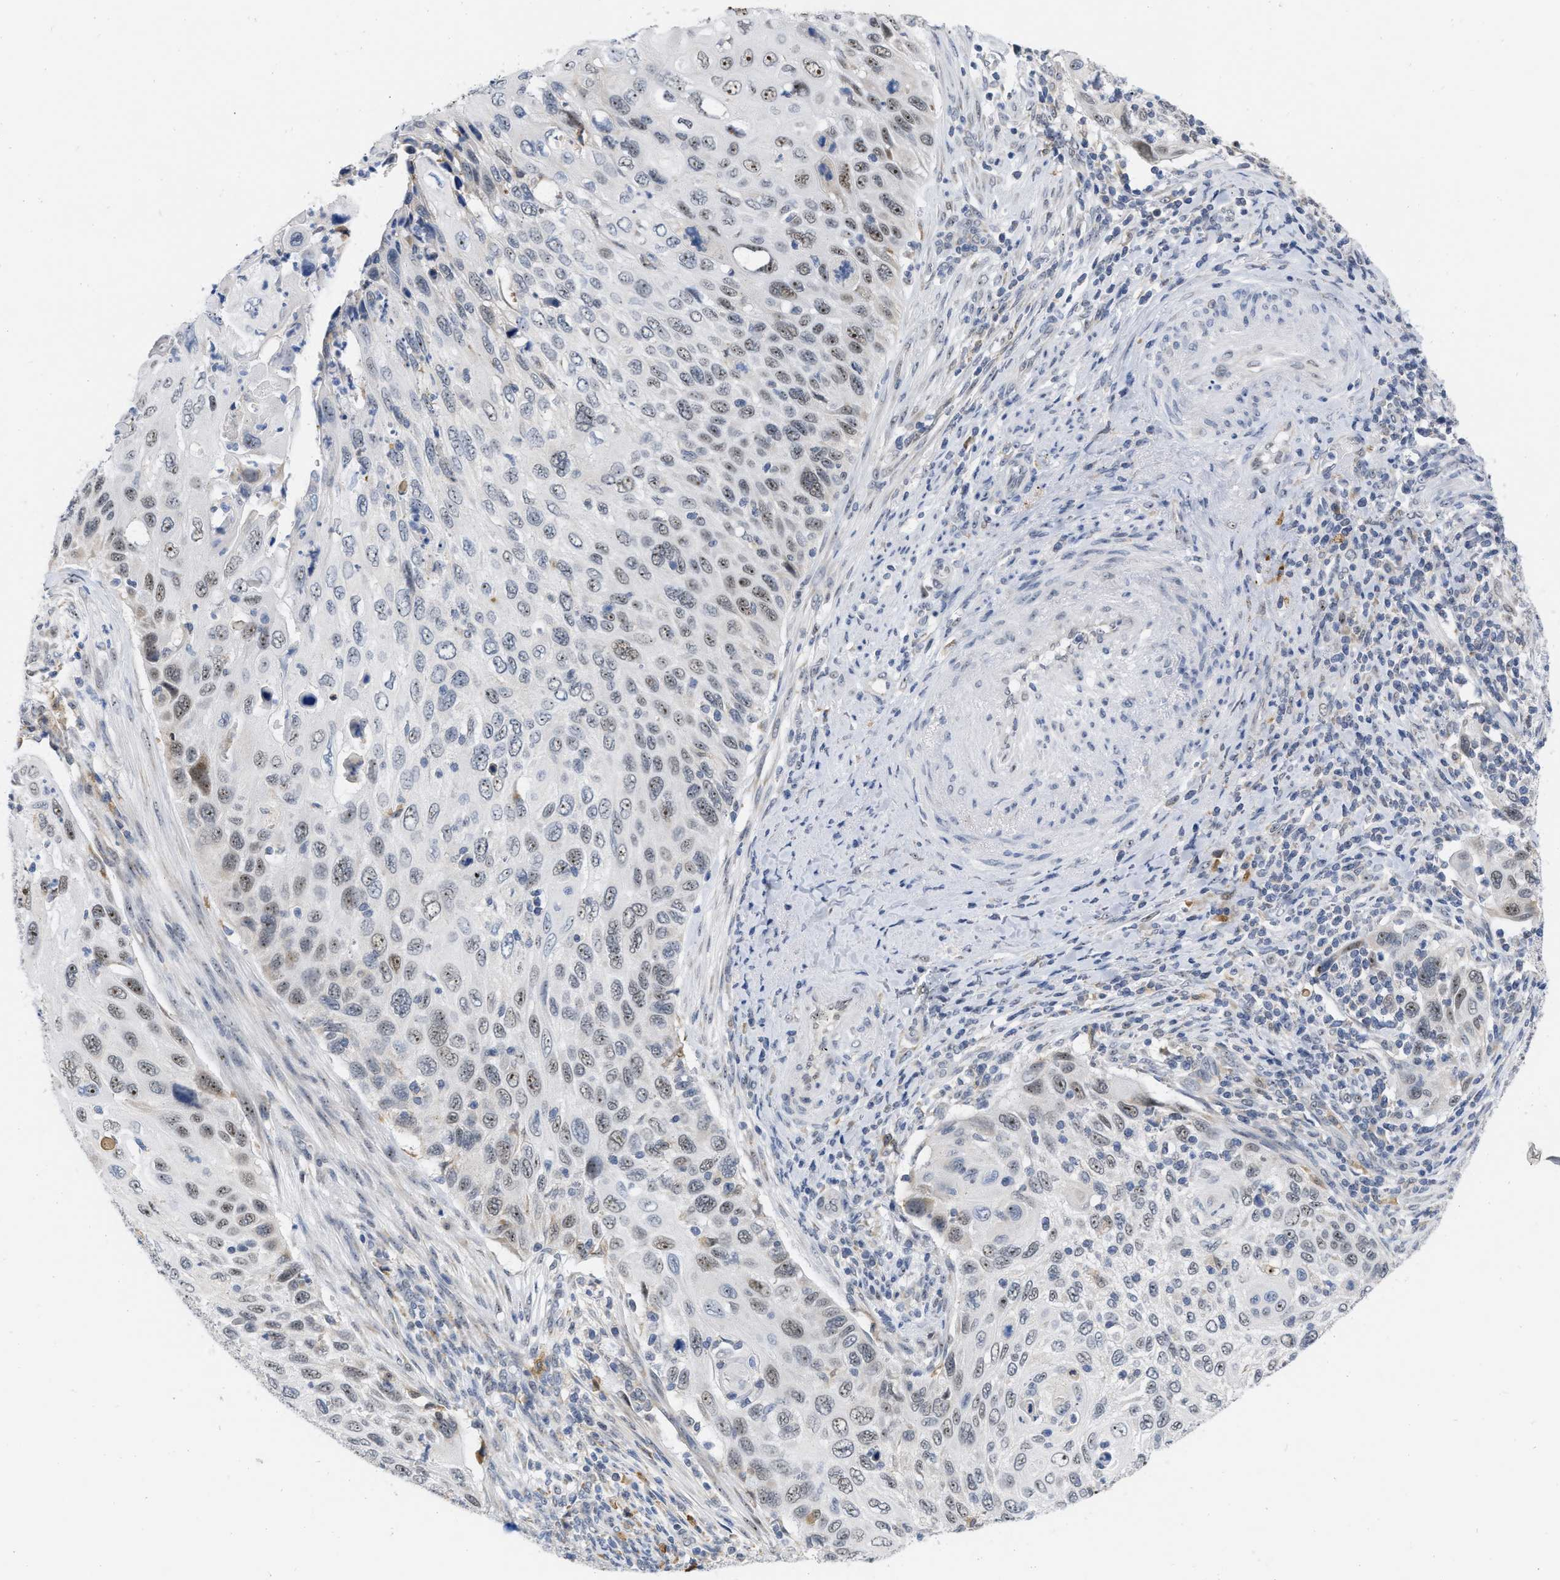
{"staining": {"intensity": "weak", "quantity": "25%-75%", "location": "nuclear"}, "tissue": "cervical cancer", "cell_type": "Tumor cells", "image_type": "cancer", "snomed": [{"axis": "morphology", "description": "Squamous cell carcinoma, NOS"}, {"axis": "topography", "description": "Cervix"}], "caption": "A high-resolution photomicrograph shows immunohistochemistry (IHC) staining of cervical cancer, which displays weak nuclear staining in about 25%-75% of tumor cells.", "gene": "ELAC2", "patient": {"sex": "female", "age": 70}}